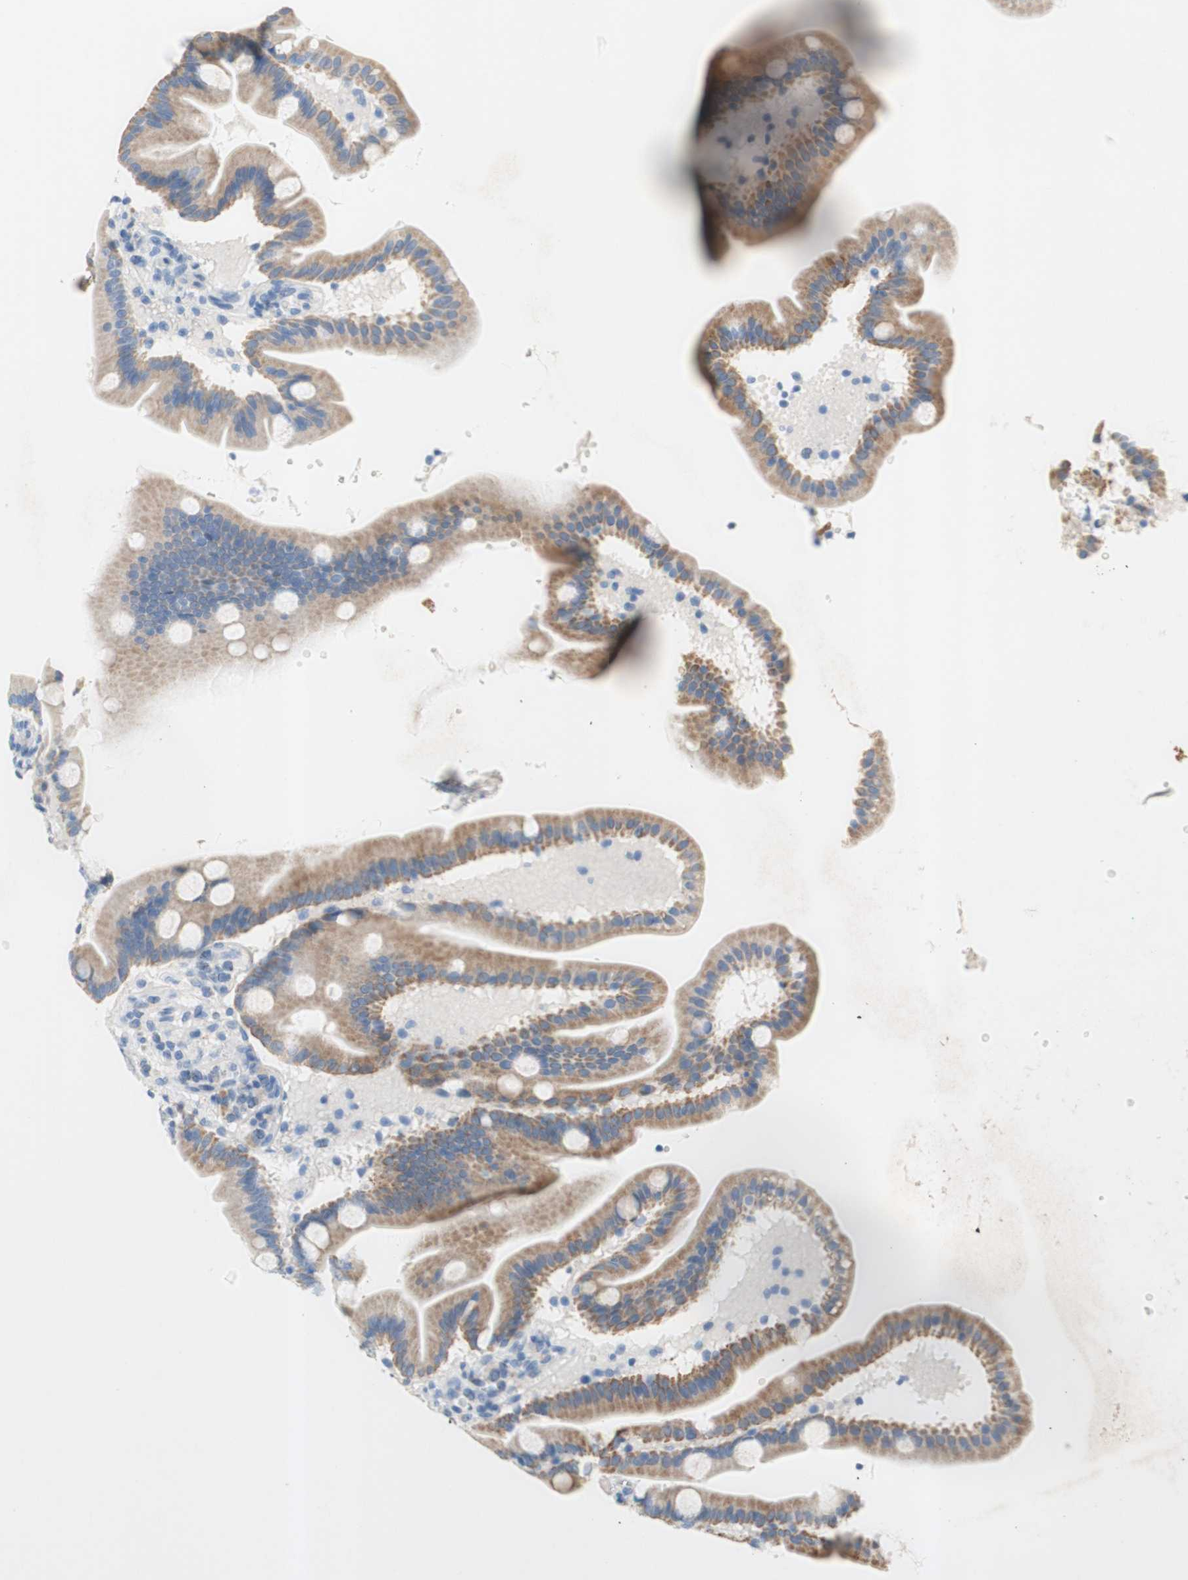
{"staining": {"intensity": "moderate", "quantity": "25%-75%", "location": "cytoplasmic/membranous"}, "tissue": "duodenum", "cell_type": "Glandular cells", "image_type": "normal", "snomed": [{"axis": "morphology", "description": "Normal tissue, NOS"}, {"axis": "topography", "description": "Duodenum"}], "caption": "Duodenum stained with immunohistochemistry (IHC) demonstrates moderate cytoplasmic/membranous positivity in about 25%-75% of glandular cells. (DAB (3,3'-diaminobenzidine) IHC with brightfield microscopy, high magnification).", "gene": "POLR2J3", "patient": {"sex": "male", "age": 54}}